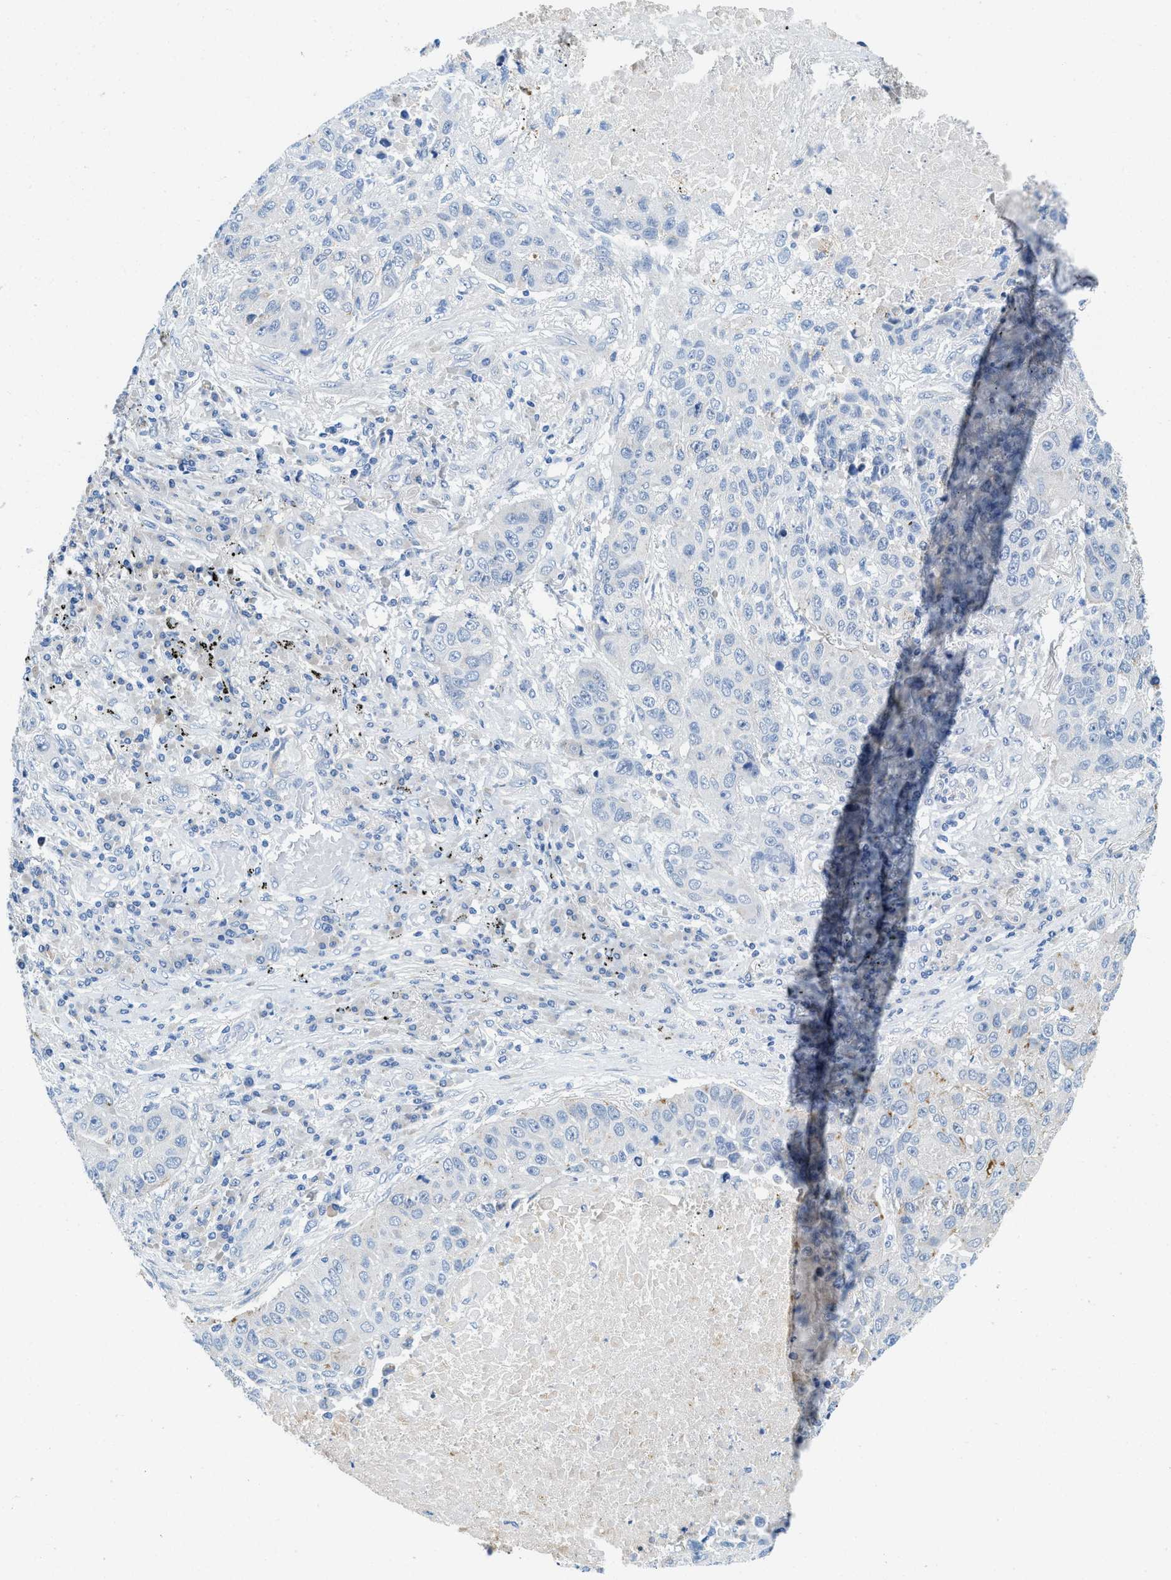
{"staining": {"intensity": "weak", "quantity": "<25%", "location": "cytoplasmic/membranous"}, "tissue": "lung cancer", "cell_type": "Tumor cells", "image_type": "cancer", "snomed": [{"axis": "morphology", "description": "Squamous cell carcinoma, NOS"}, {"axis": "topography", "description": "Lung"}], "caption": "Immunohistochemistry of human squamous cell carcinoma (lung) shows no expression in tumor cells.", "gene": "TSPAN3", "patient": {"sex": "male", "age": 57}}